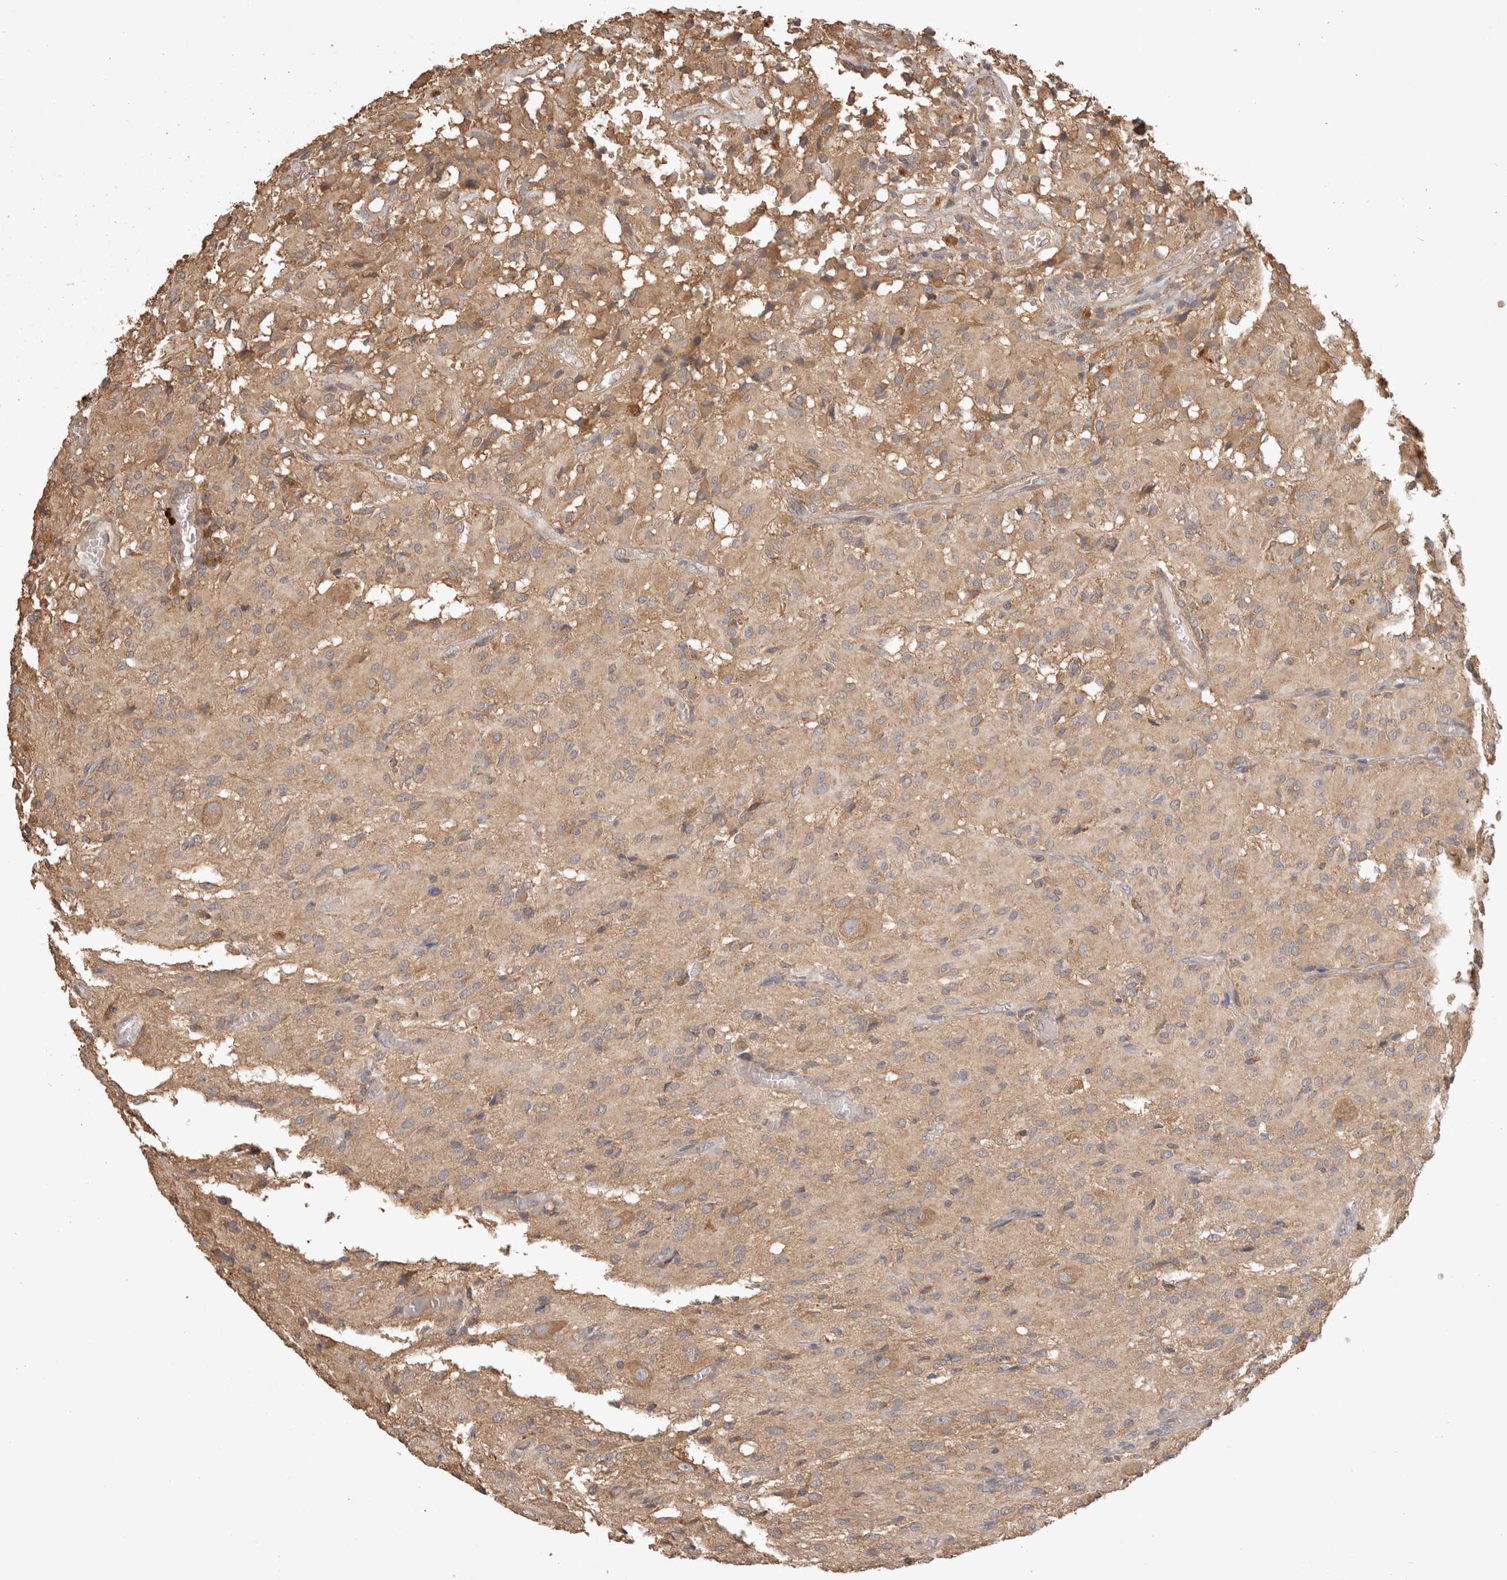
{"staining": {"intensity": "weak", "quantity": "<25%", "location": "cytoplasmic/membranous"}, "tissue": "glioma", "cell_type": "Tumor cells", "image_type": "cancer", "snomed": [{"axis": "morphology", "description": "Glioma, malignant, High grade"}, {"axis": "topography", "description": "Brain"}], "caption": "Human malignant glioma (high-grade) stained for a protein using IHC shows no staining in tumor cells.", "gene": "HROB", "patient": {"sex": "female", "age": 59}}